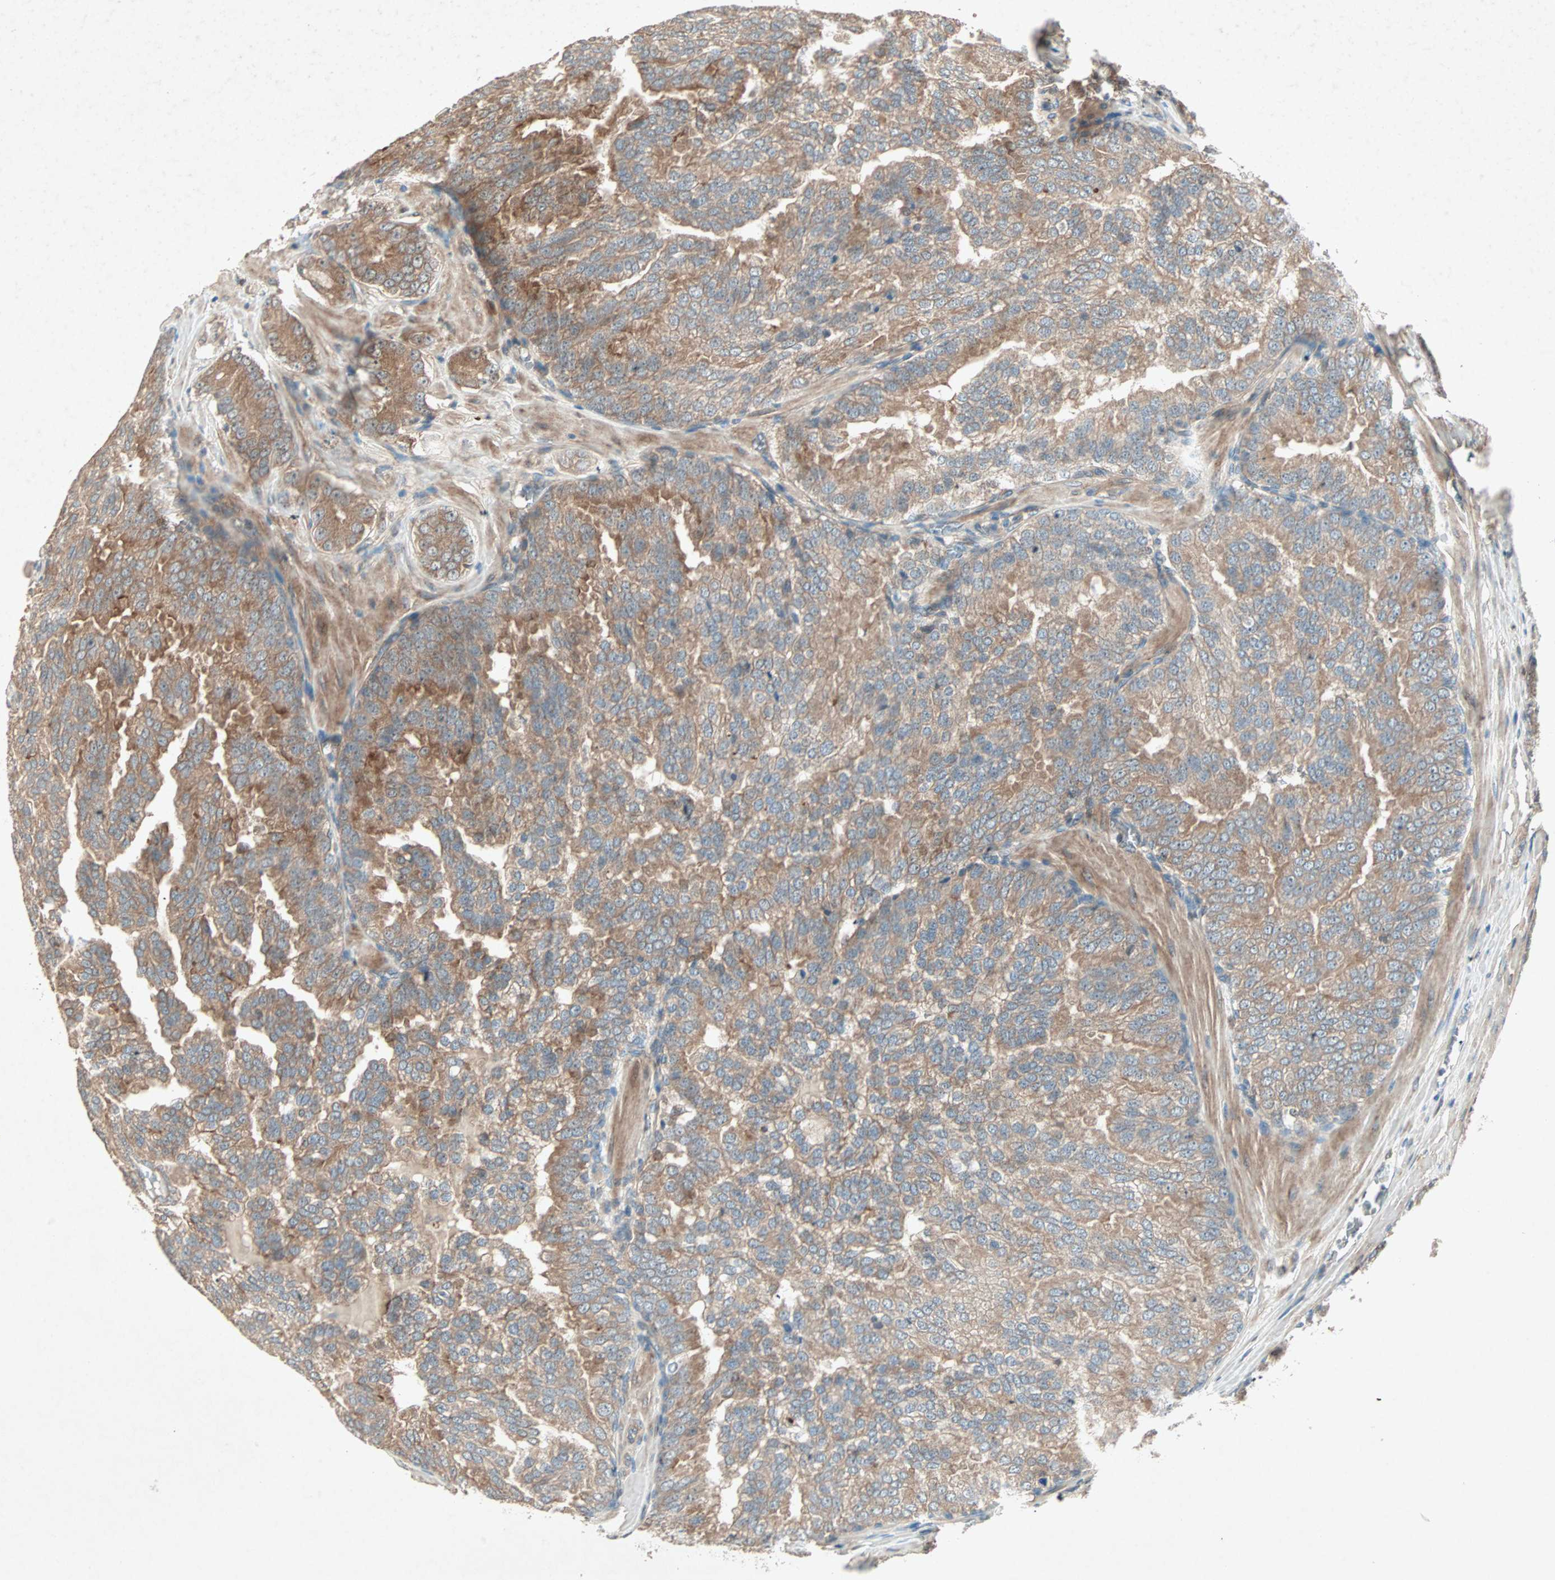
{"staining": {"intensity": "moderate", "quantity": "25%-75%", "location": "cytoplasmic/membranous"}, "tissue": "prostate cancer", "cell_type": "Tumor cells", "image_type": "cancer", "snomed": [{"axis": "morphology", "description": "Adenocarcinoma, High grade"}, {"axis": "topography", "description": "Prostate"}], "caption": "Human high-grade adenocarcinoma (prostate) stained with a protein marker displays moderate staining in tumor cells.", "gene": "SDSL", "patient": {"sex": "male", "age": 64}}